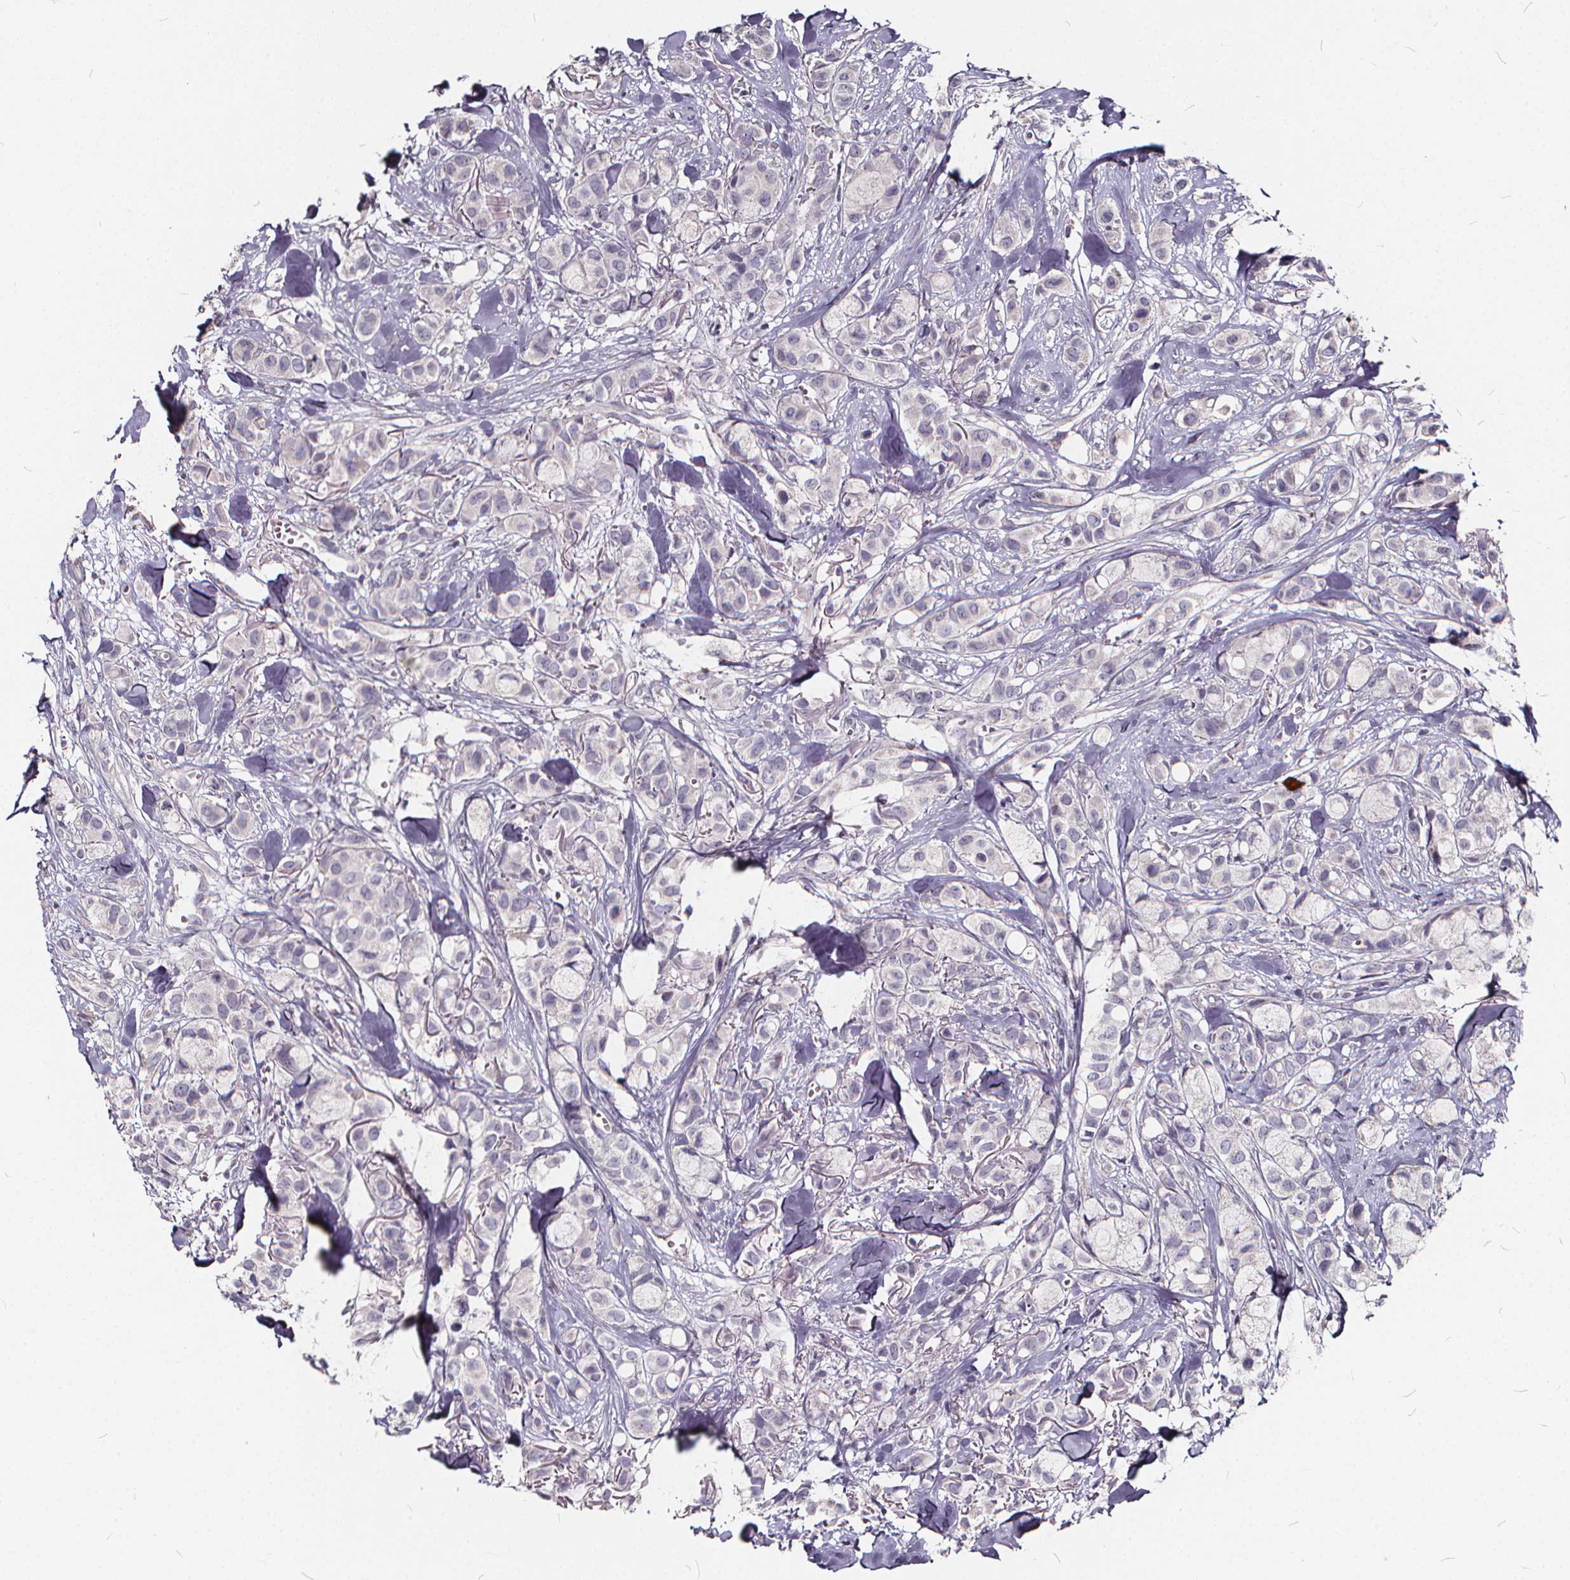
{"staining": {"intensity": "negative", "quantity": "none", "location": "none"}, "tissue": "breast cancer", "cell_type": "Tumor cells", "image_type": "cancer", "snomed": [{"axis": "morphology", "description": "Duct carcinoma"}, {"axis": "topography", "description": "Breast"}], "caption": "Tumor cells show no significant staining in invasive ductal carcinoma (breast).", "gene": "TSPAN14", "patient": {"sex": "female", "age": 85}}